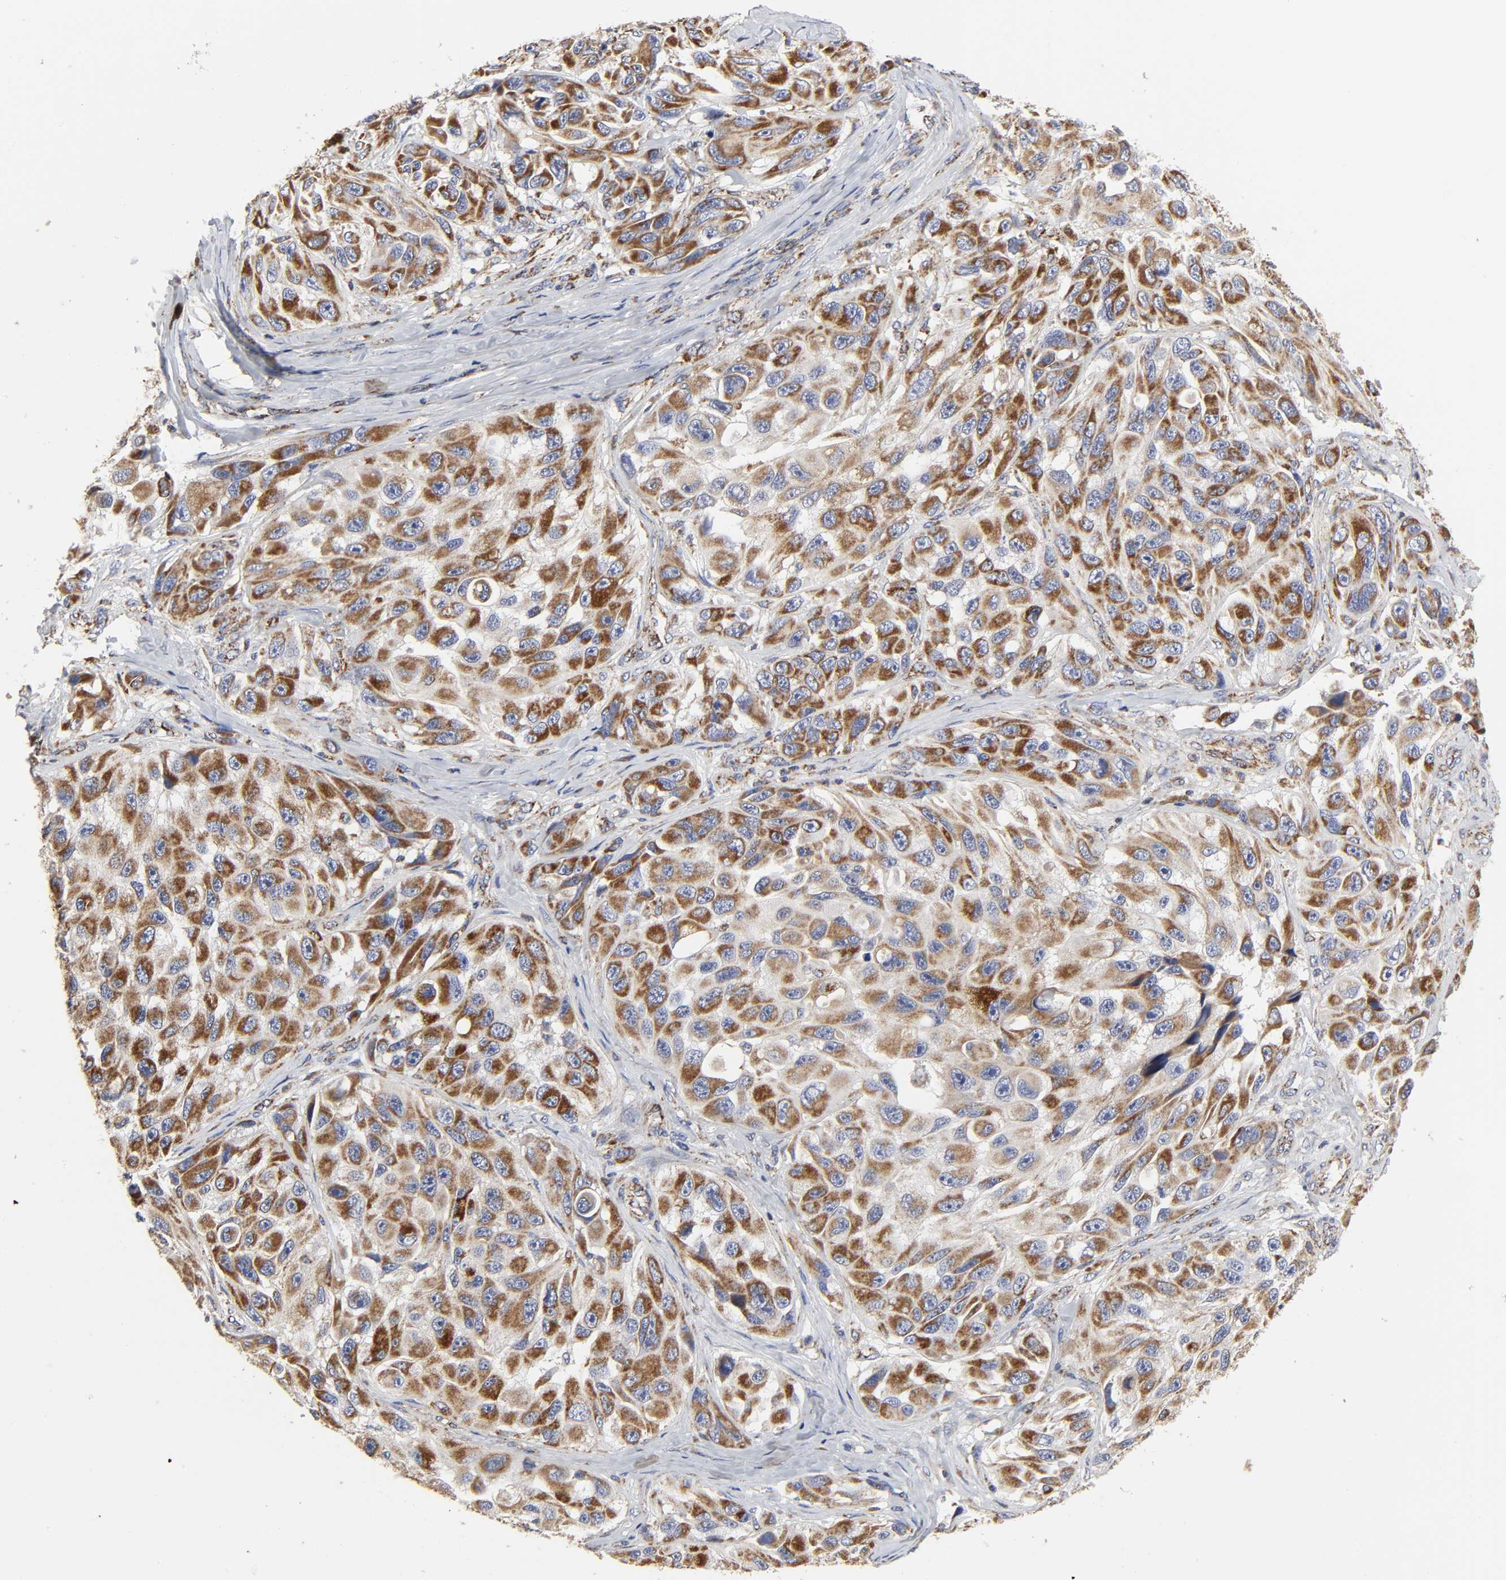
{"staining": {"intensity": "moderate", "quantity": ">75%", "location": "cytoplasmic/membranous"}, "tissue": "melanoma", "cell_type": "Tumor cells", "image_type": "cancer", "snomed": [{"axis": "morphology", "description": "Malignant melanoma, NOS"}, {"axis": "topography", "description": "Skin"}], "caption": "Tumor cells exhibit medium levels of moderate cytoplasmic/membranous positivity in about >75% of cells in malignant melanoma.", "gene": "COX6B1", "patient": {"sex": "female", "age": 73}}